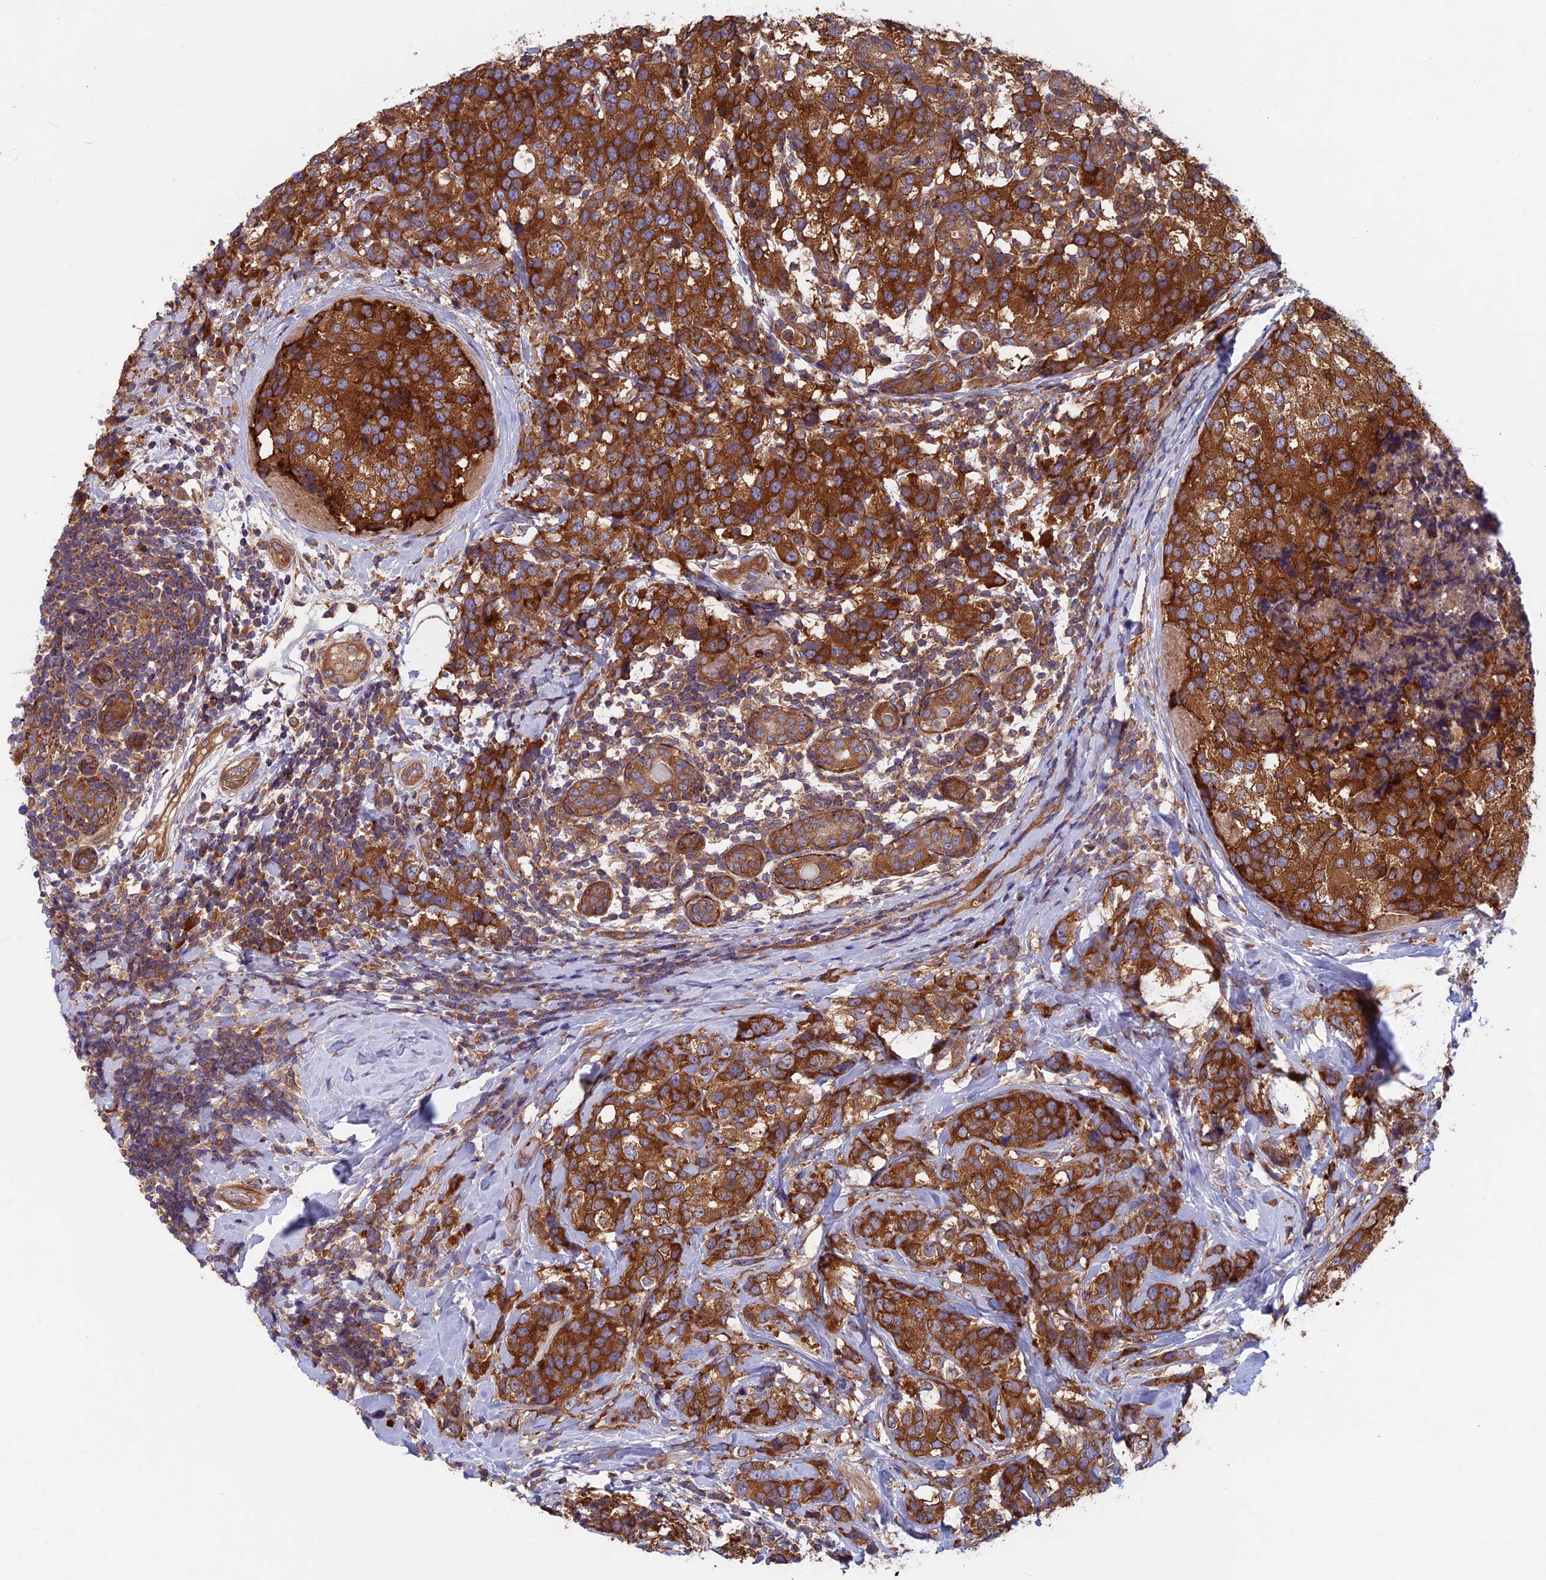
{"staining": {"intensity": "strong", "quantity": ">75%", "location": "cytoplasmic/membranous"}, "tissue": "breast cancer", "cell_type": "Tumor cells", "image_type": "cancer", "snomed": [{"axis": "morphology", "description": "Lobular carcinoma"}, {"axis": "topography", "description": "Breast"}], "caption": "Breast cancer (lobular carcinoma) stained for a protein shows strong cytoplasmic/membranous positivity in tumor cells.", "gene": "DNM1L", "patient": {"sex": "female", "age": 59}}